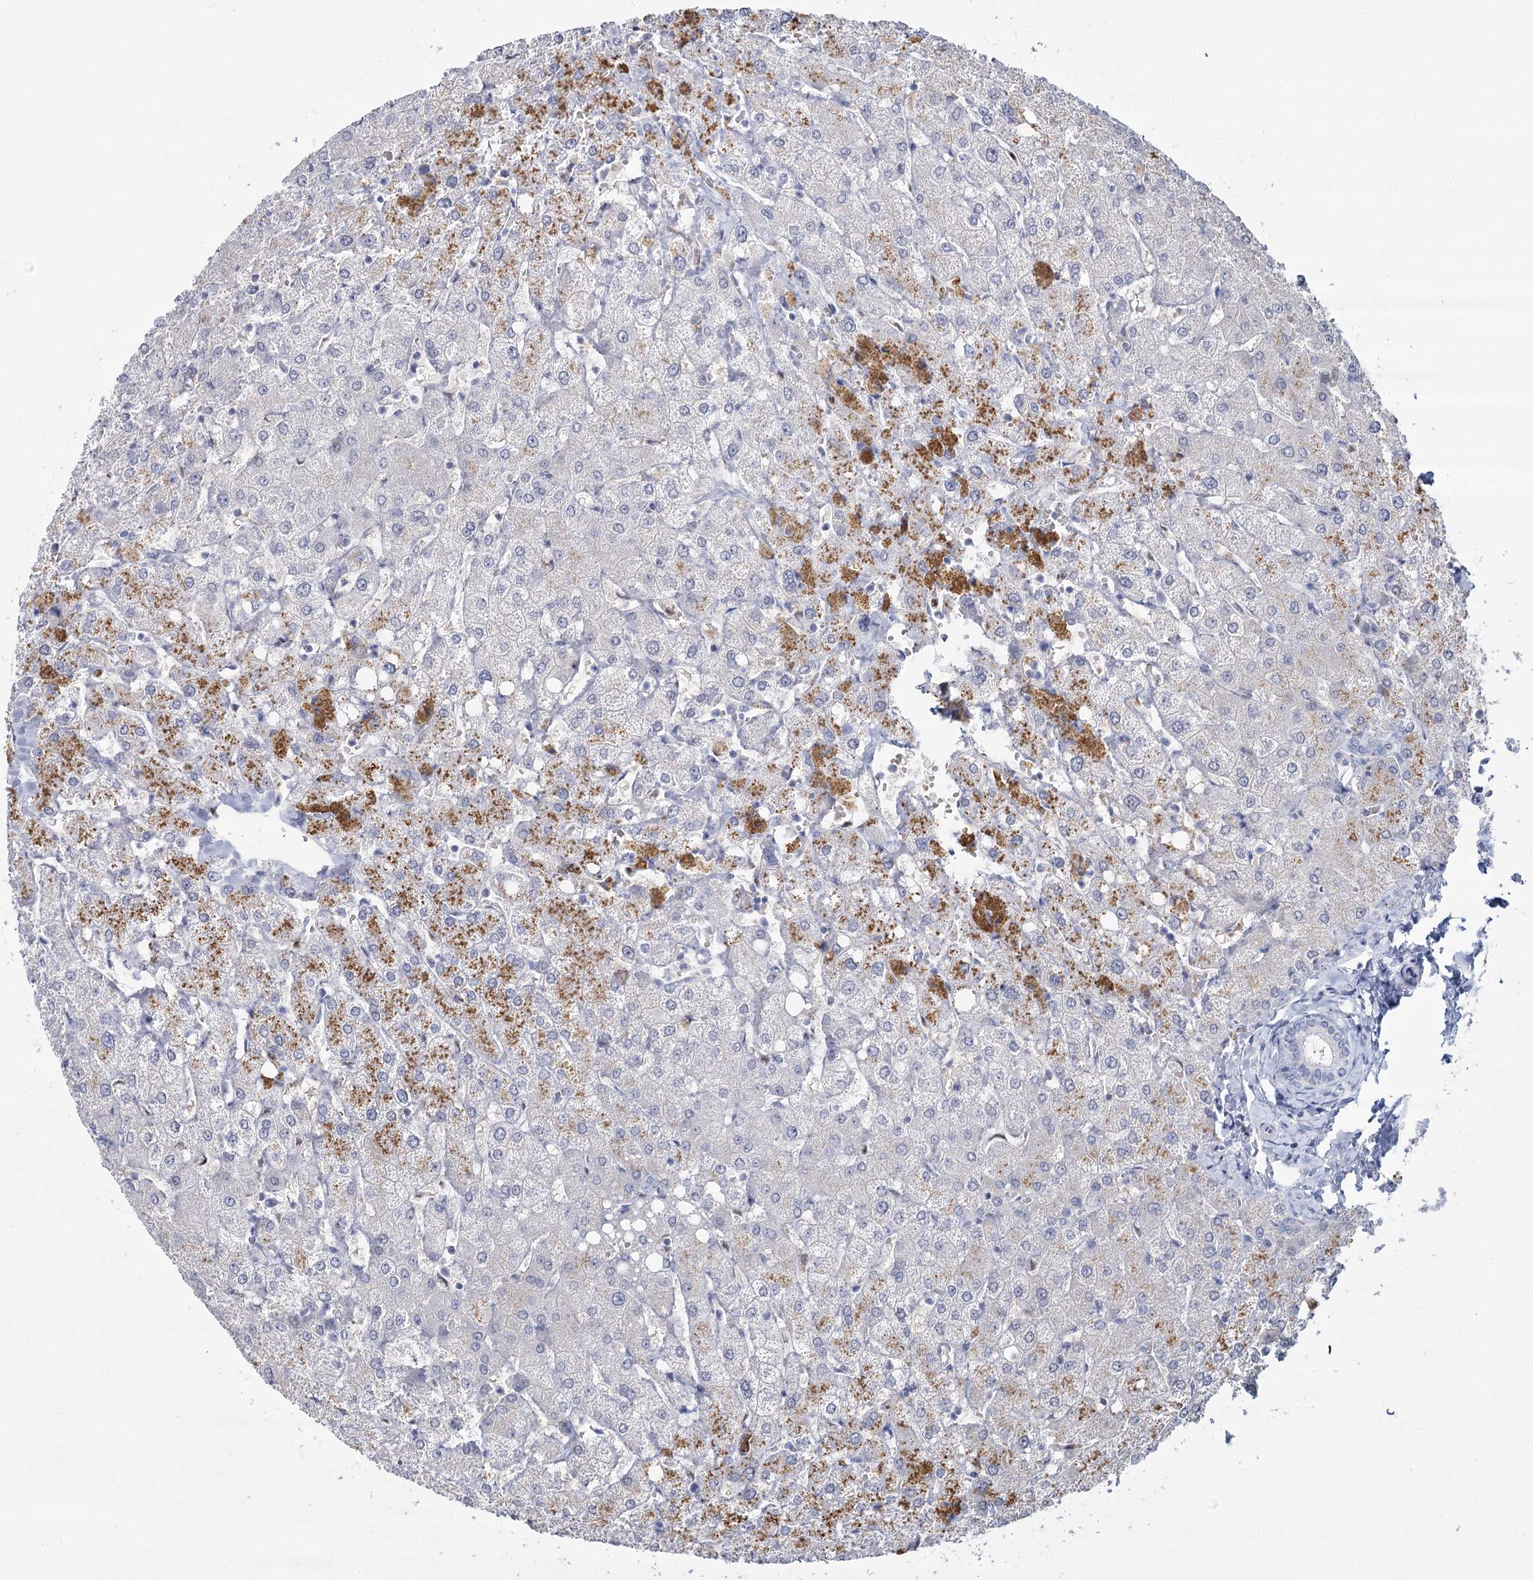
{"staining": {"intensity": "negative", "quantity": "none", "location": "none"}, "tissue": "liver", "cell_type": "Cholangiocytes", "image_type": "normal", "snomed": [{"axis": "morphology", "description": "Normal tissue, NOS"}, {"axis": "topography", "description": "Liver"}], "caption": "Immunohistochemistry (IHC) image of unremarkable liver: human liver stained with DAB reveals no significant protein staining in cholangiocytes.", "gene": "IGSF3", "patient": {"sex": "female", "age": 54}}